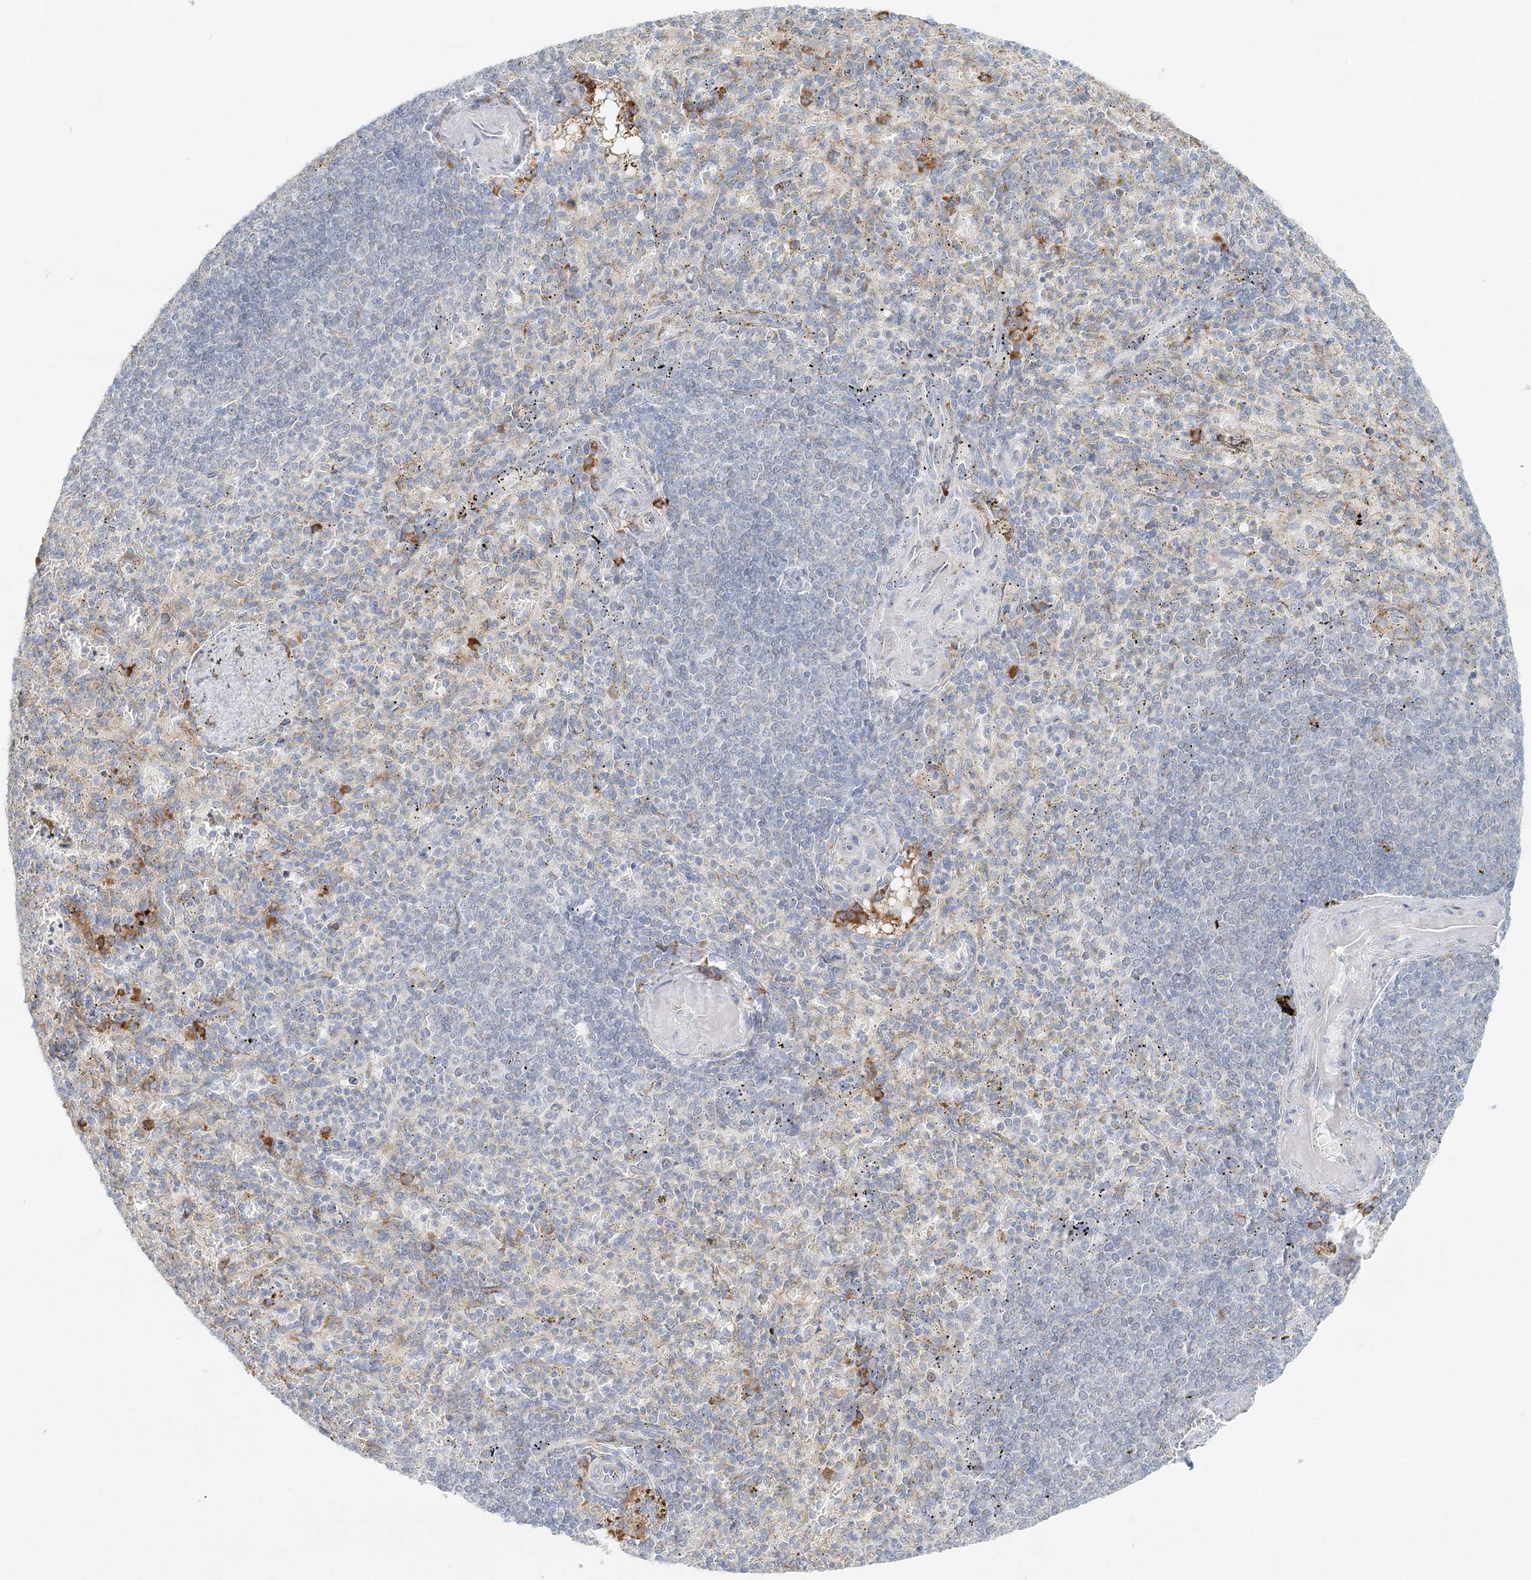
{"staining": {"intensity": "moderate", "quantity": "<25%", "location": "cytoplasmic/membranous"}, "tissue": "spleen", "cell_type": "Cells in red pulp", "image_type": "normal", "snomed": [{"axis": "morphology", "description": "Normal tissue, NOS"}, {"axis": "topography", "description": "Spleen"}], "caption": "IHC staining of unremarkable spleen, which demonstrates low levels of moderate cytoplasmic/membranous expression in about <25% of cells in red pulp indicating moderate cytoplasmic/membranous protein positivity. The staining was performed using DAB (brown) for protein detection and nuclei were counterstained in hematoxylin (blue).", "gene": "STK11IP", "patient": {"sex": "female", "age": 74}}